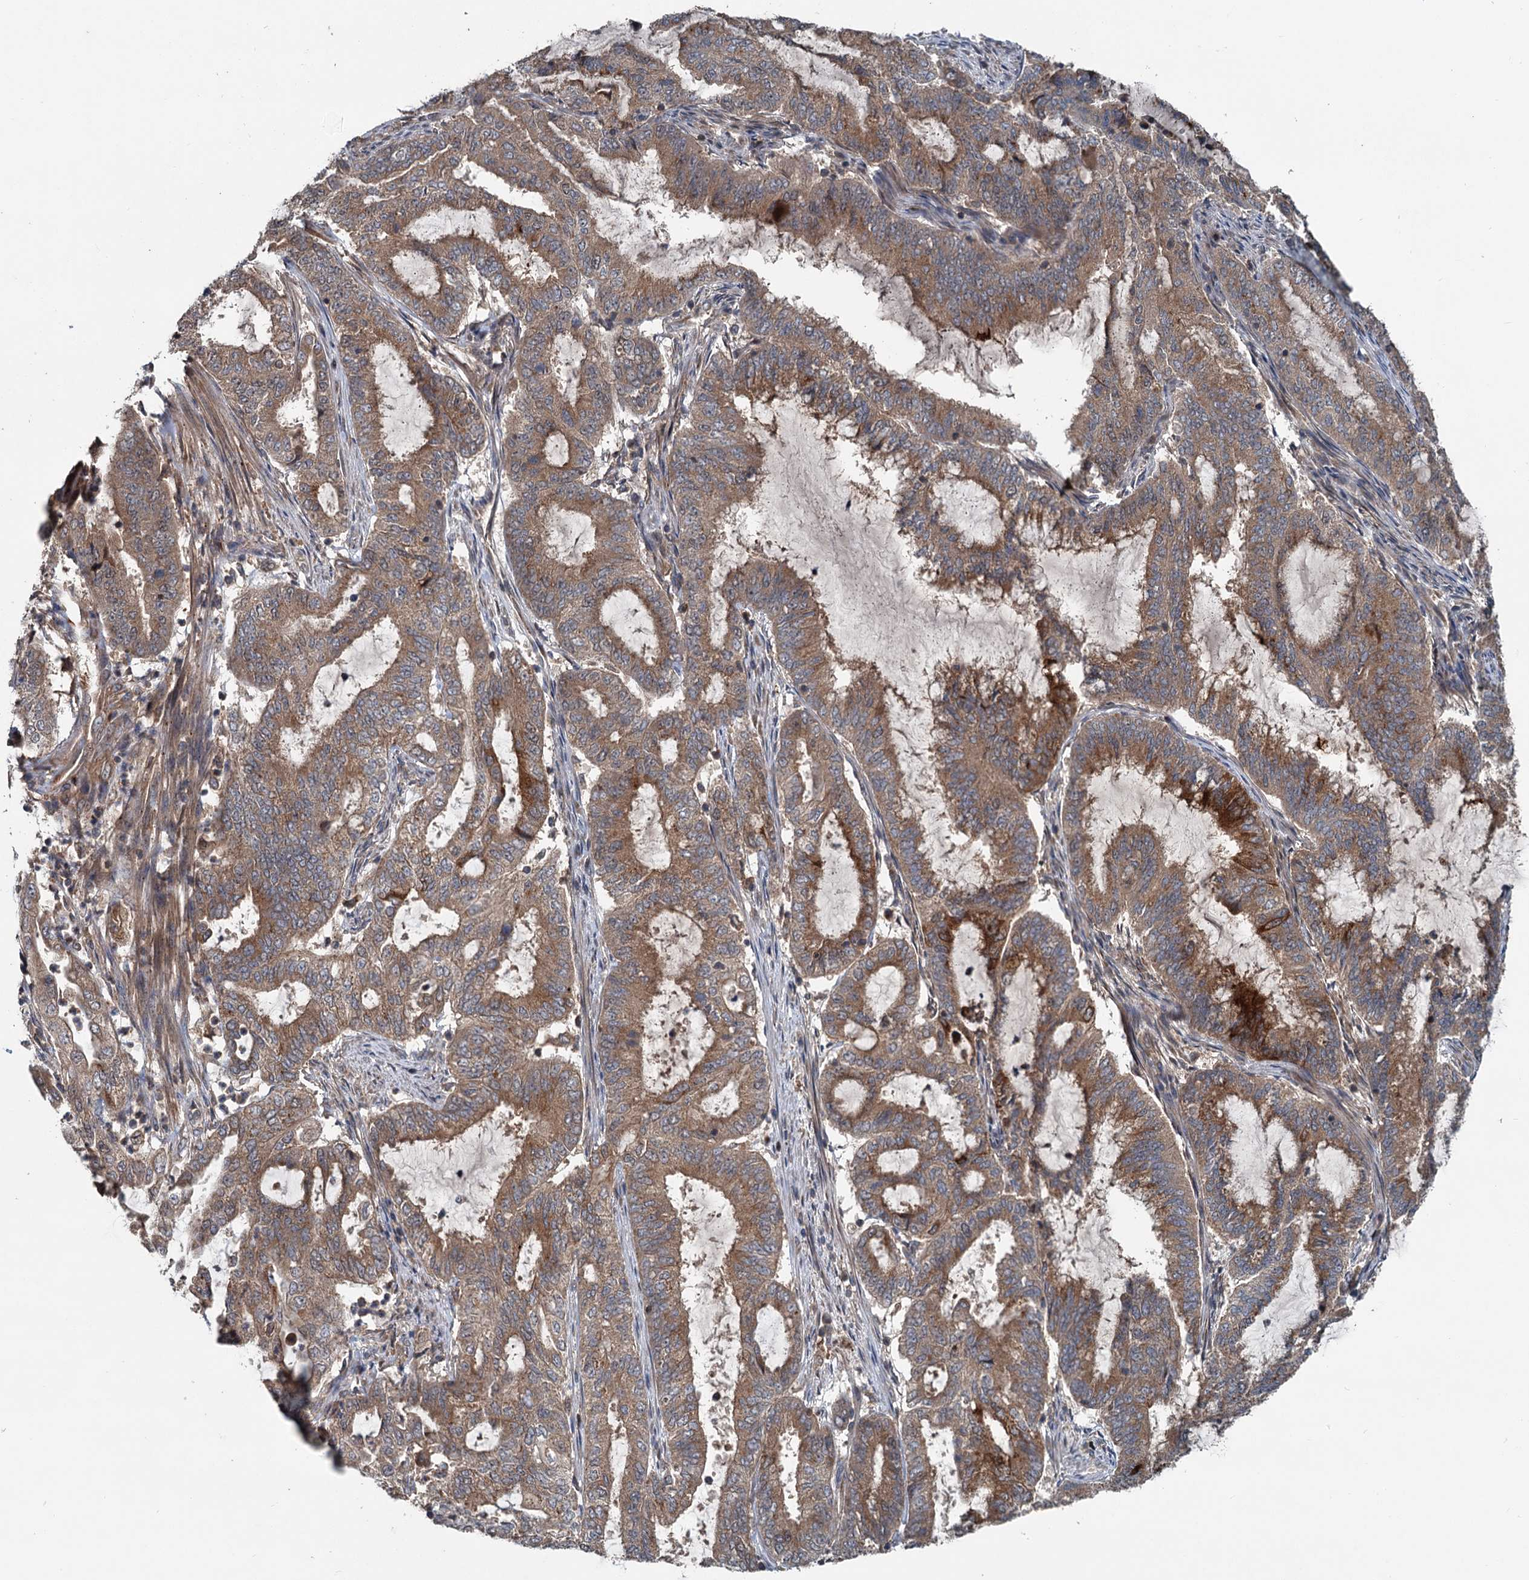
{"staining": {"intensity": "moderate", "quantity": ">75%", "location": "cytoplasmic/membranous"}, "tissue": "endometrial cancer", "cell_type": "Tumor cells", "image_type": "cancer", "snomed": [{"axis": "morphology", "description": "Adenocarcinoma, NOS"}, {"axis": "topography", "description": "Endometrium"}], "caption": "Immunohistochemistry (DAB) staining of endometrial cancer (adenocarcinoma) exhibits moderate cytoplasmic/membranous protein expression in approximately >75% of tumor cells.", "gene": "TEDC1", "patient": {"sex": "female", "age": 51}}